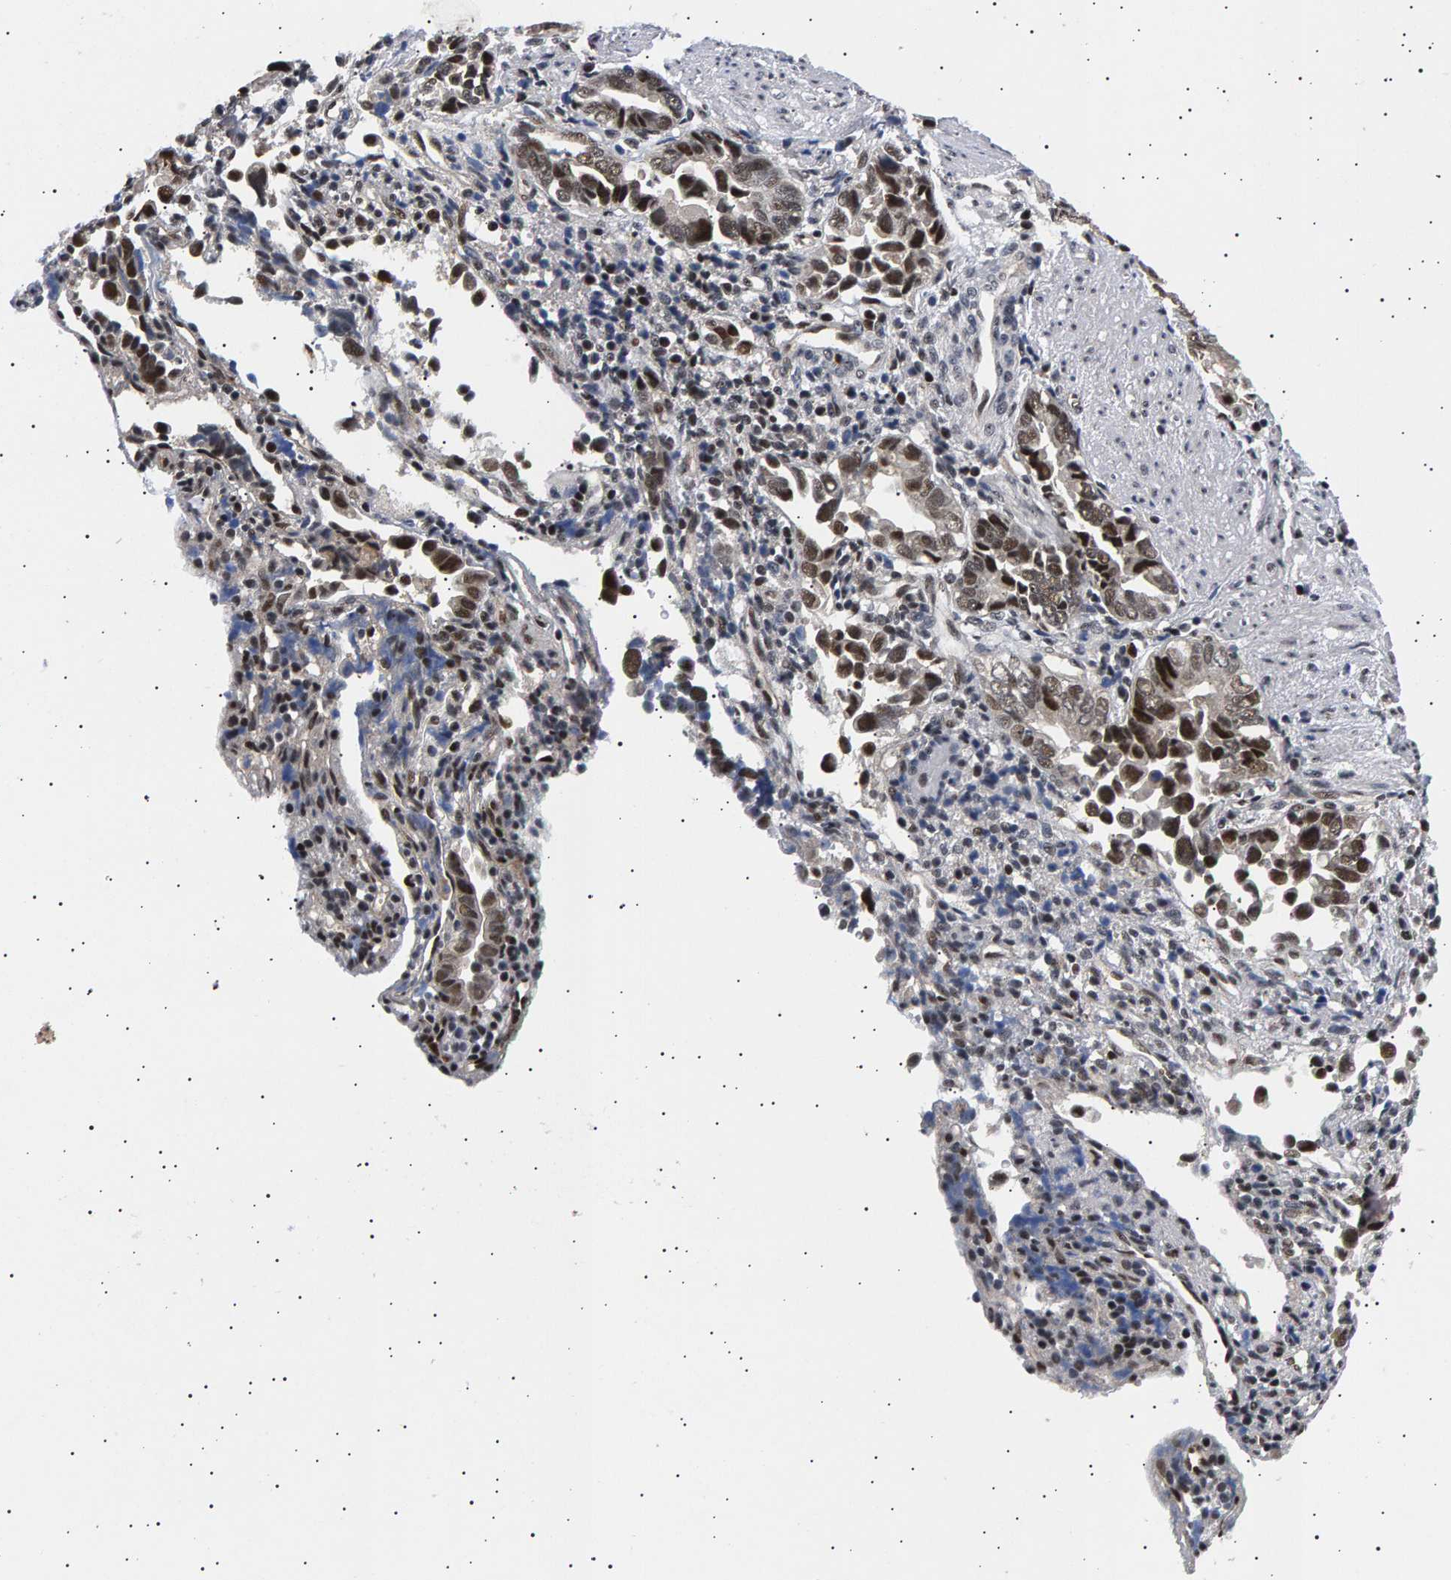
{"staining": {"intensity": "moderate", "quantity": "25%-75%", "location": "nuclear"}, "tissue": "liver cancer", "cell_type": "Tumor cells", "image_type": "cancer", "snomed": [{"axis": "morphology", "description": "Cholangiocarcinoma"}, {"axis": "topography", "description": "Liver"}], "caption": "A high-resolution micrograph shows immunohistochemistry staining of liver cancer (cholangiocarcinoma), which shows moderate nuclear positivity in about 25%-75% of tumor cells. Immunohistochemistry (ihc) stains the protein of interest in brown and the nuclei are stained blue.", "gene": "ANKRD40", "patient": {"sex": "female", "age": 79}}